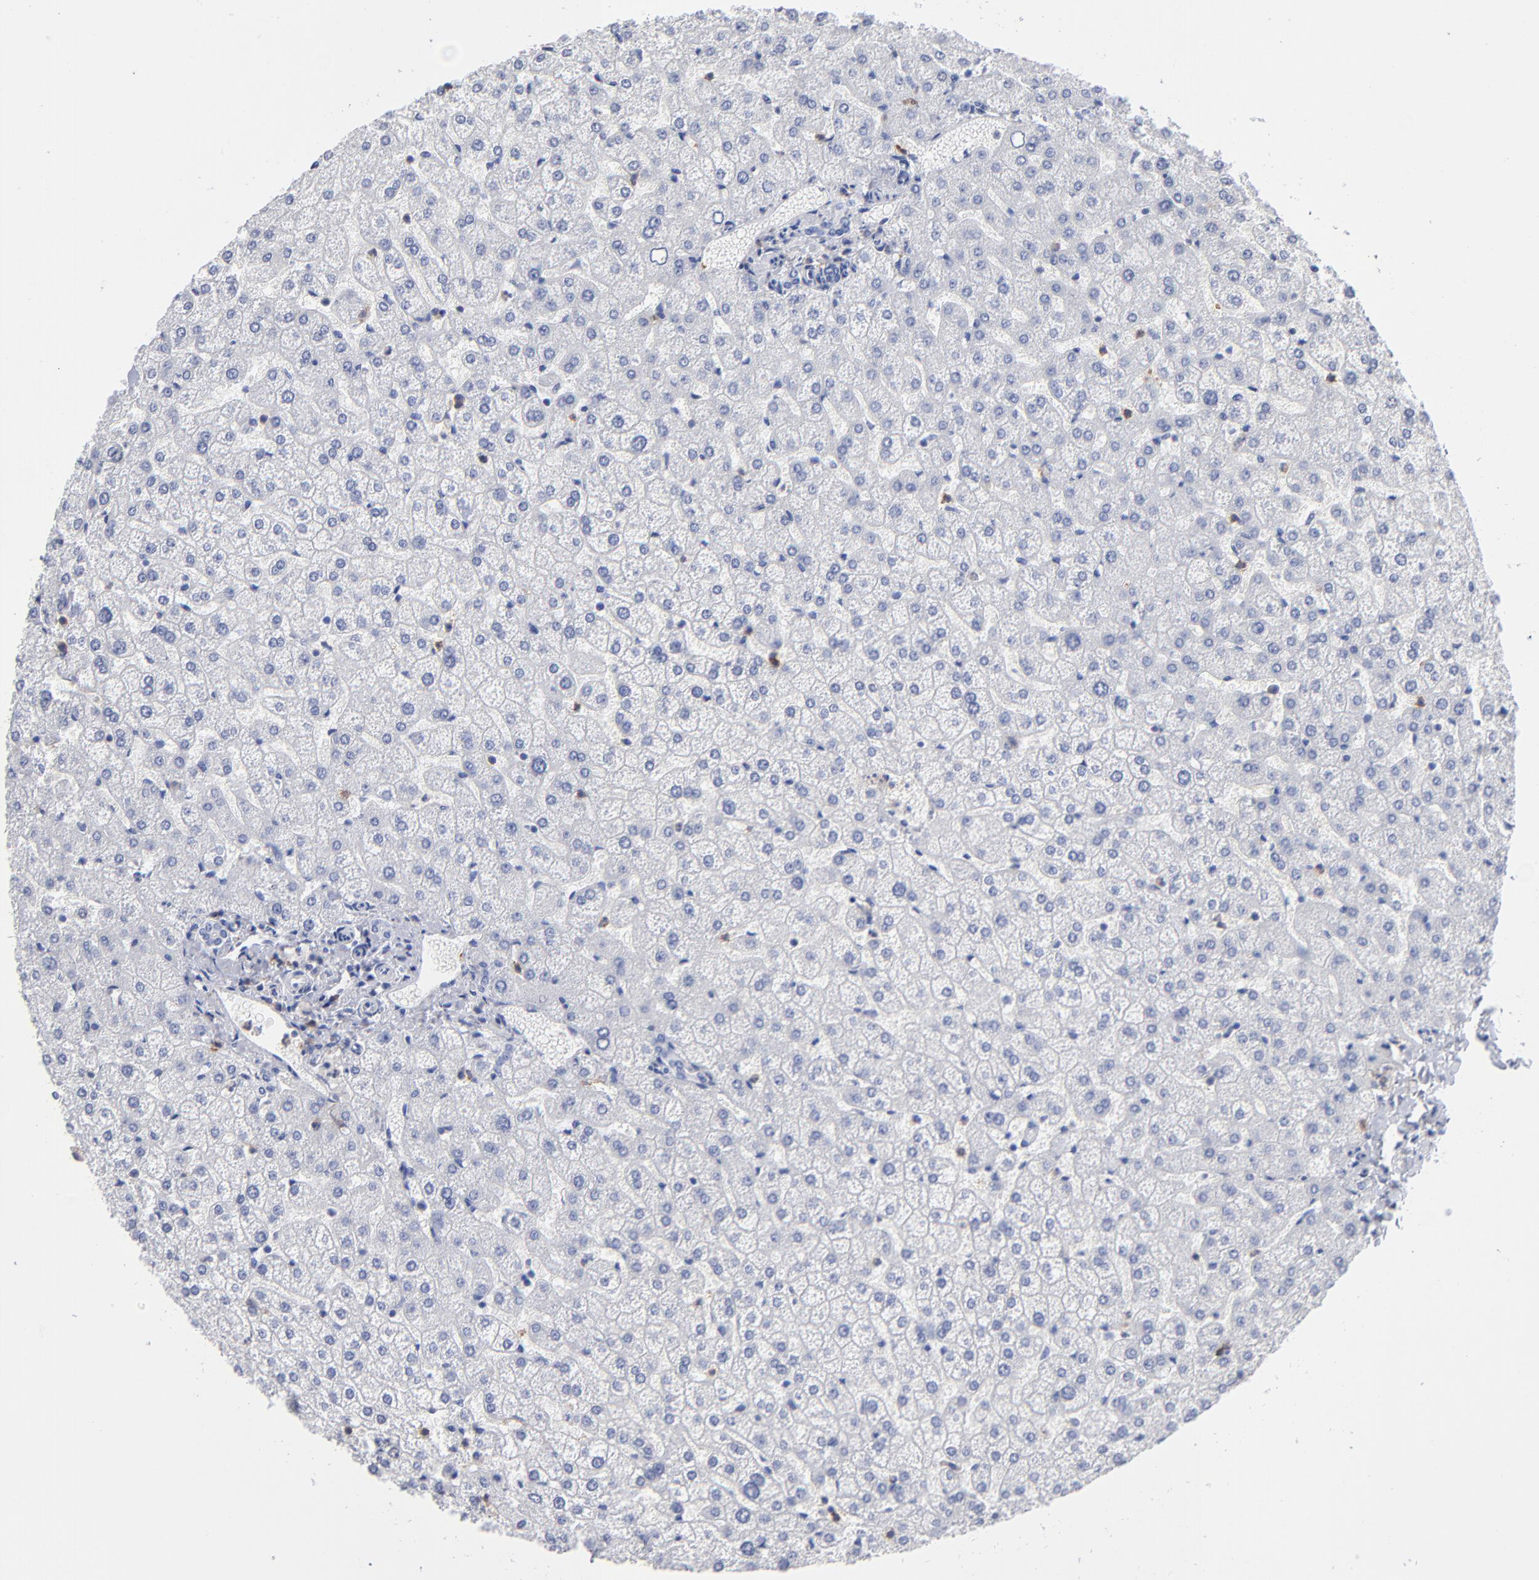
{"staining": {"intensity": "negative", "quantity": "none", "location": "none"}, "tissue": "liver", "cell_type": "Cholangiocytes", "image_type": "normal", "snomed": [{"axis": "morphology", "description": "Normal tissue, NOS"}, {"axis": "topography", "description": "Liver"}], "caption": "Immunohistochemistry (IHC) image of normal liver stained for a protein (brown), which demonstrates no positivity in cholangiocytes. Brightfield microscopy of immunohistochemistry (IHC) stained with DAB (3,3'-diaminobenzidine) (brown) and hematoxylin (blue), captured at high magnification.", "gene": "LAT2", "patient": {"sex": "female", "age": 32}}